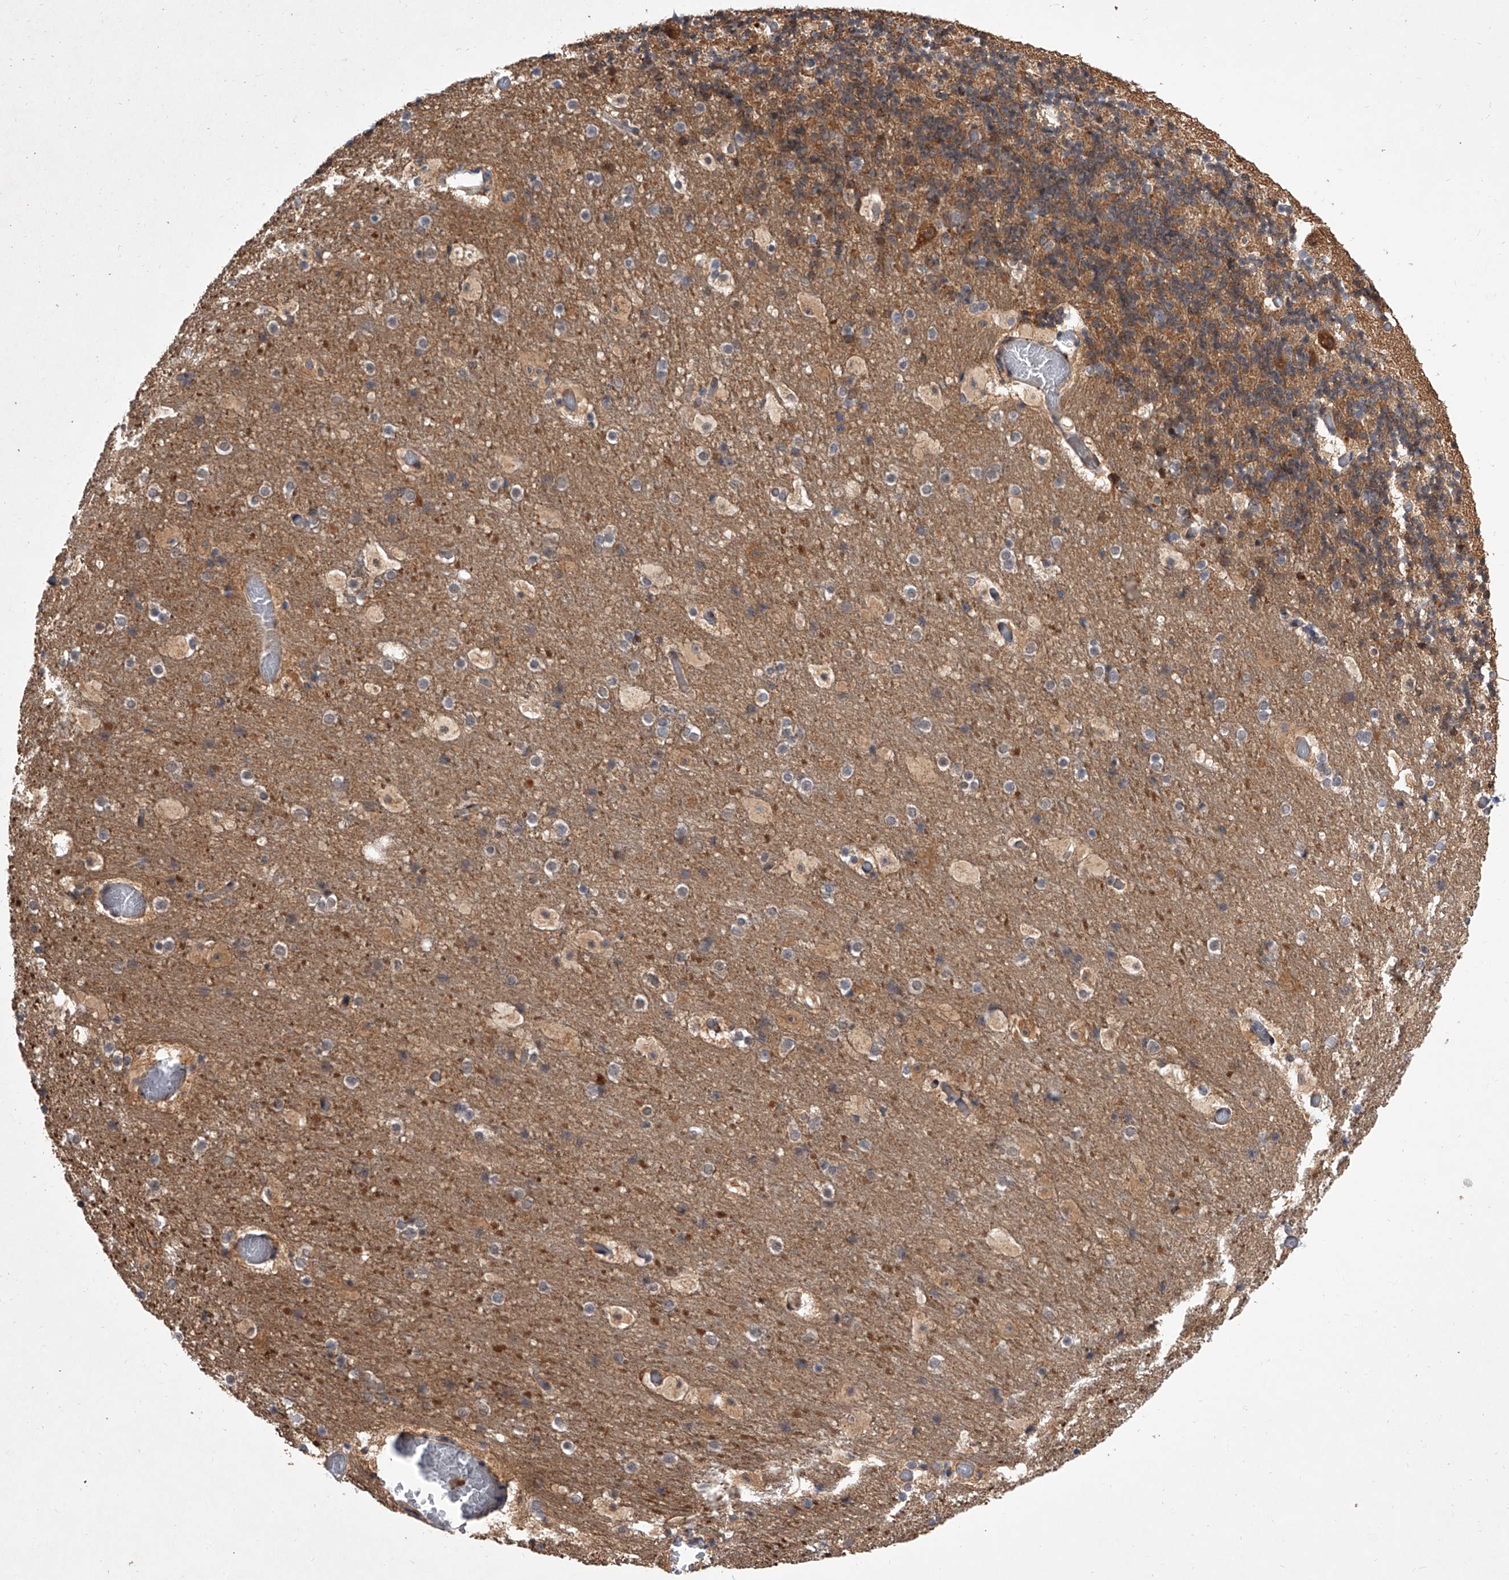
{"staining": {"intensity": "moderate", "quantity": ">75%", "location": "cytoplasmic/membranous"}, "tissue": "cerebellum", "cell_type": "Cells in granular layer", "image_type": "normal", "snomed": [{"axis": "morphology", "description": "Normal tissue, NOS"}, {"axis": "topography", "description": "Cerebellum"}], "caption": "Immunohistochemistry of normal human cerebellum displays medium levels of moderate cytoplasmic/membranous positivity in approximately >75% of cells in granular layer.", "gene": "BHLHE23", "patient": {"sex": "male", "age": 57}}